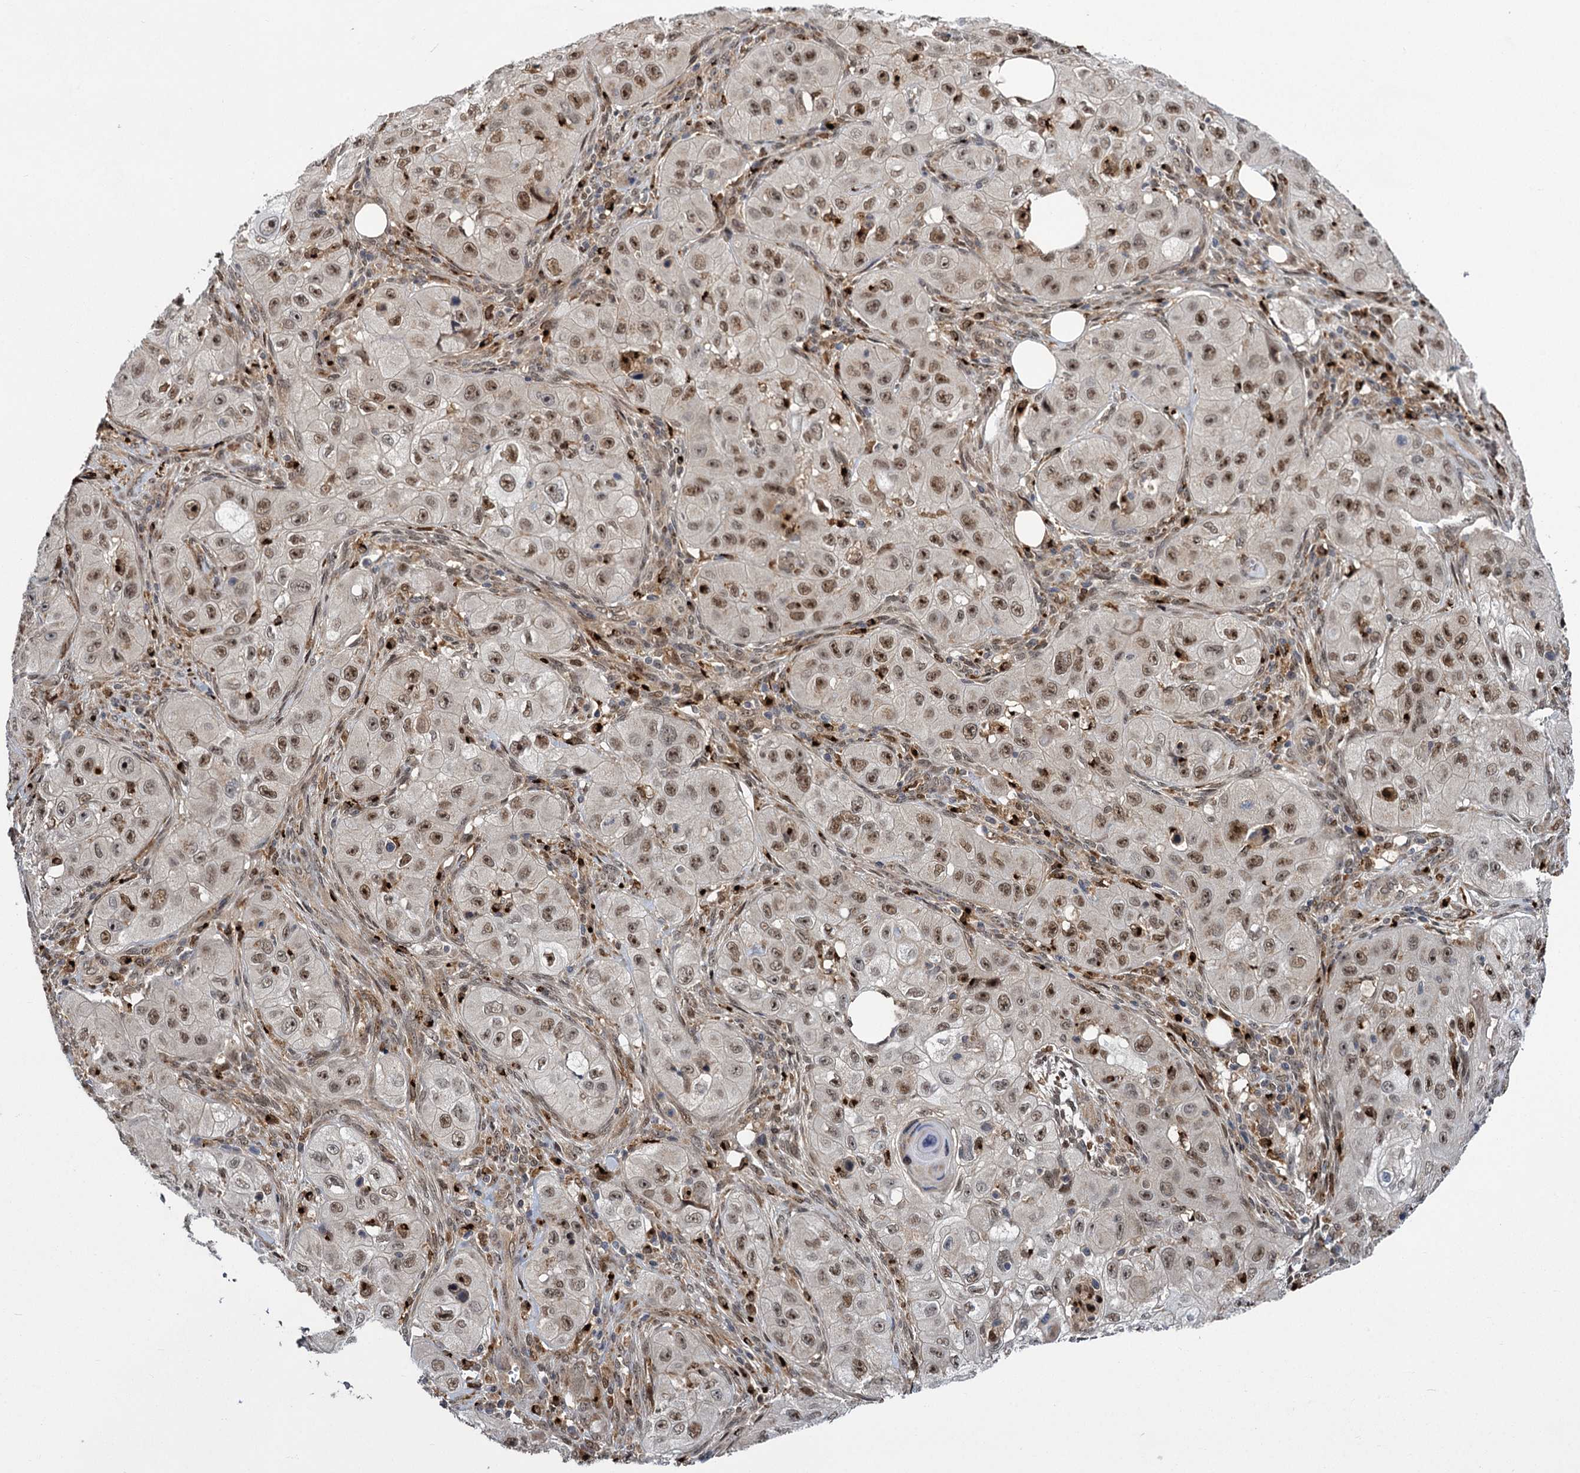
{"staining": {"intensity": "moderate", "quantity": ">75%", "location": "nuclear"}, "tissue": "skin cancer", "cell_type": "Tumor cells", "image_type": "cancer", "snomed": [{"axis": "morphology", "description": "Squamous cell carcinoma, NOS"}, {"axis": "topography", "description": "Skin"}, {"axis": "topography", "description": "Subcutis"}], "caption": "Immunohistochemistry (IHC) (DAB (3,3'-diaminobenzidine)) staining of squamous cell carcinoma (skin) shows moderate nuclear protein positivity in about >75% of tumor cells.", "gene": "GAL3ST4", "patient": {"sex": "male", "age": 73}}